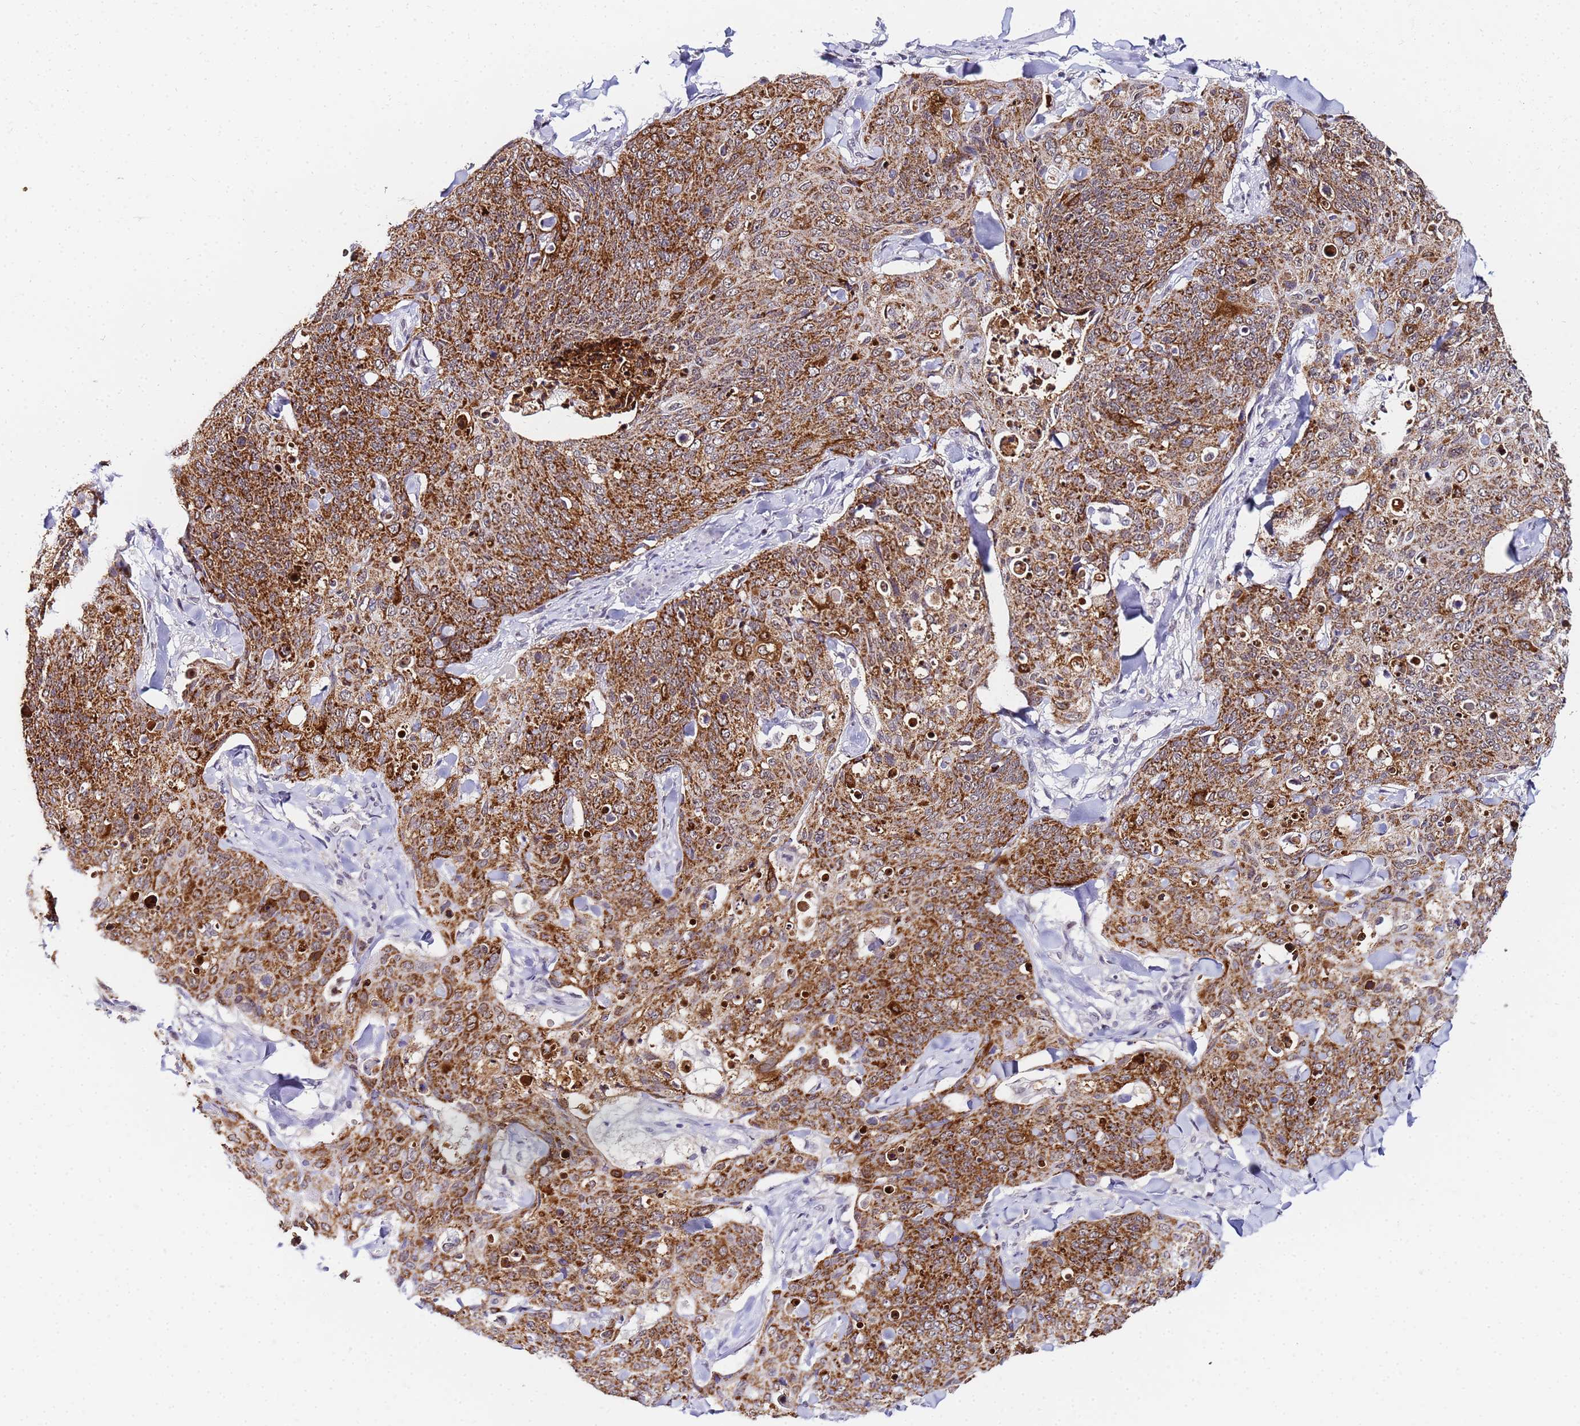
{"staining": {"intensity": "strong", "quantity": ">75%", "location": "cytoplasmic/membranous"}, "tissue": "skin cancer", "cell_type": "Tumor cells", "image_type": "cancer", "snomed": [{"axis": "morphology", "description": "Squamous cell carcinoma, NOS"}, {"axis": "topography", "description": "Skin"}, {"axis": "topography", "description": "Vulva"}], "caption": "Tumor cells show high levels of strong cytoplasmic/membranous positivity in approximately >75% of cells in squamous cell carcinoma (skin). The staining was performed using DAB (3,3'-diaminobenzidine) to visualize the protein expression in brown, while the nuclei were stained in blue with hematoxylin (Magnification: 20x).", "gene": "CKMT1A", "patient": {"sex": "female", "age": 85}}